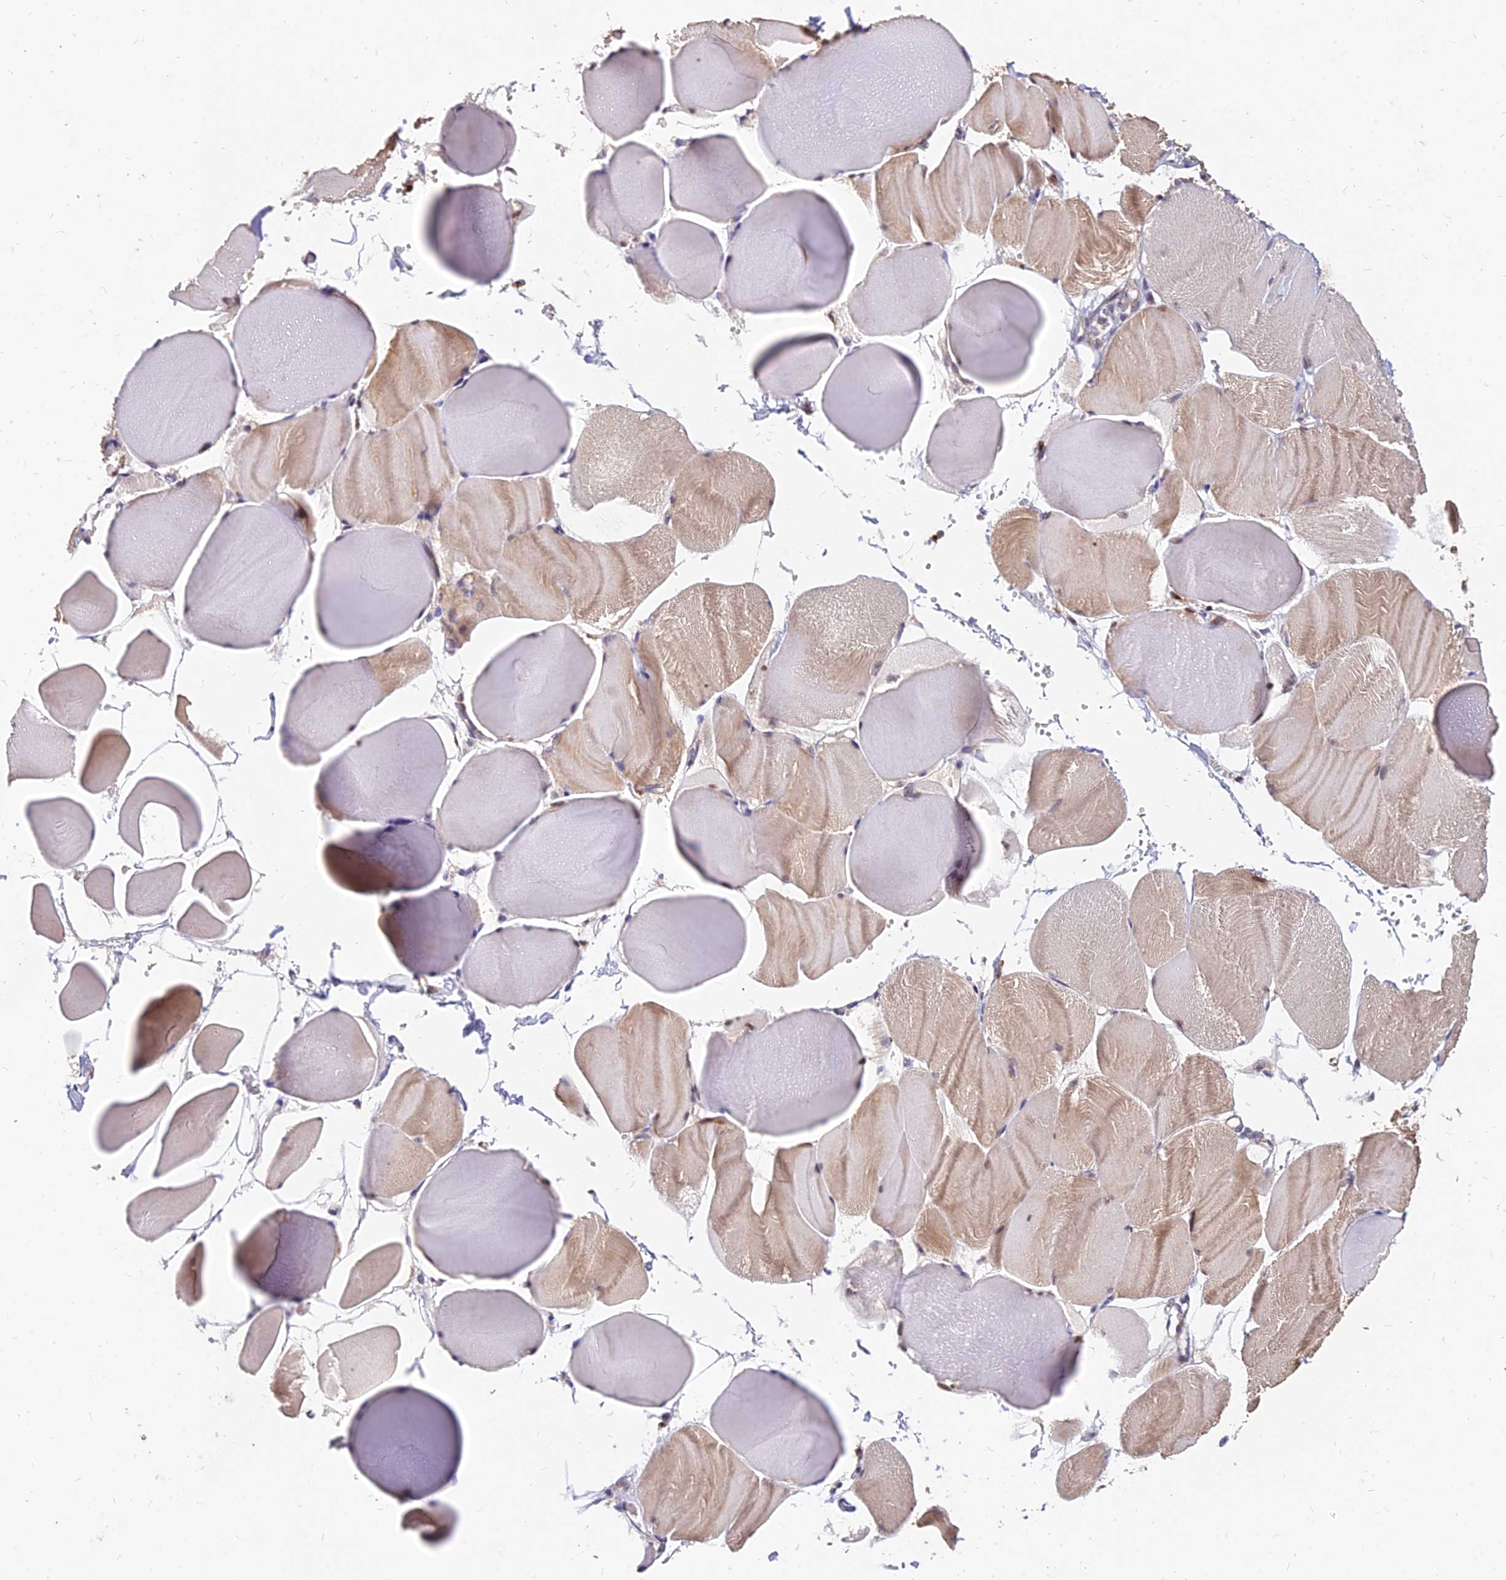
{"staining": {"intensity": "weak", "quantity": "25%-75%", "location": "cytoplasmic/membranous"}, "tissue": "skeletal muscle", "cell_type": "Myocytes", "image_type": "normal", "snomed": [{"axis": "morphology", "description": "Normal tissue, NOS"}, {"axis": "morphology", "description": "Basal cell carcinoma"}, {"axis": "topography", "description": "Skeletal muscle"}], "caption": "High-power microscopy captured an immunohistochemistry (IHC) micrograph of unremarkable skeletal muscle, revealing weak cytoplasmic/membranous expression in about 25%-75% of myocytes.", "gene": "C11orf68", "patient": {"sex": "female", "age": 64}}